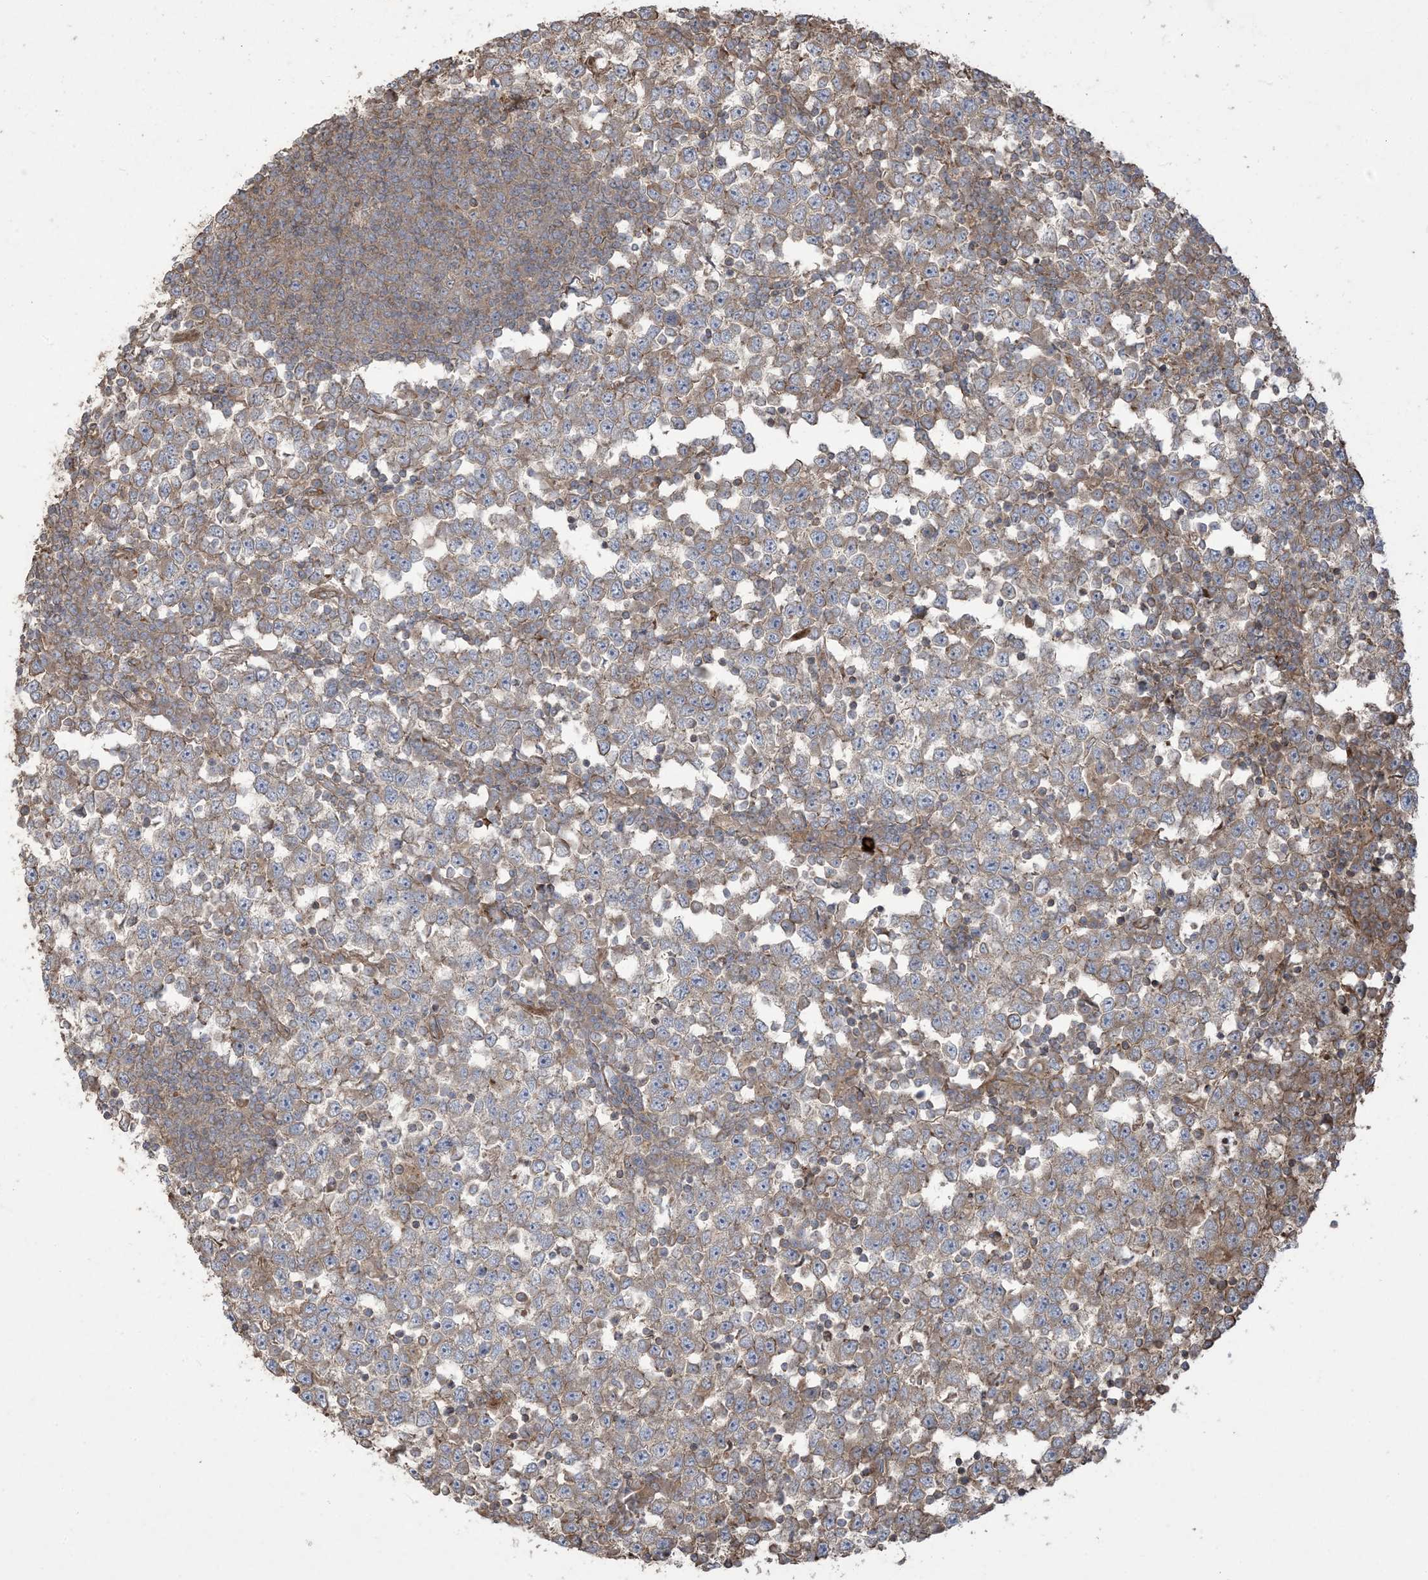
{"staining": {"intensity": "moderate", "quantity": ">75%", "location": "cytoplasmic/membranous"}, "tissue": "testis cancer", "cell_type": "Tumor cells", "image_type": "cancer", "snomed": [{"axis": "morphology", "description": "Seminoma, NOS"}, {"axis": "topography", "description": "Testis"}], "caption": "Seminoma (testis) stained with immunohistochemistry shows moderate cytoplasmic/membranous staining in approximately >75% of tumor cells.", "gene": "KLHL18", "patient": {"sex": "male", "age": 65}}